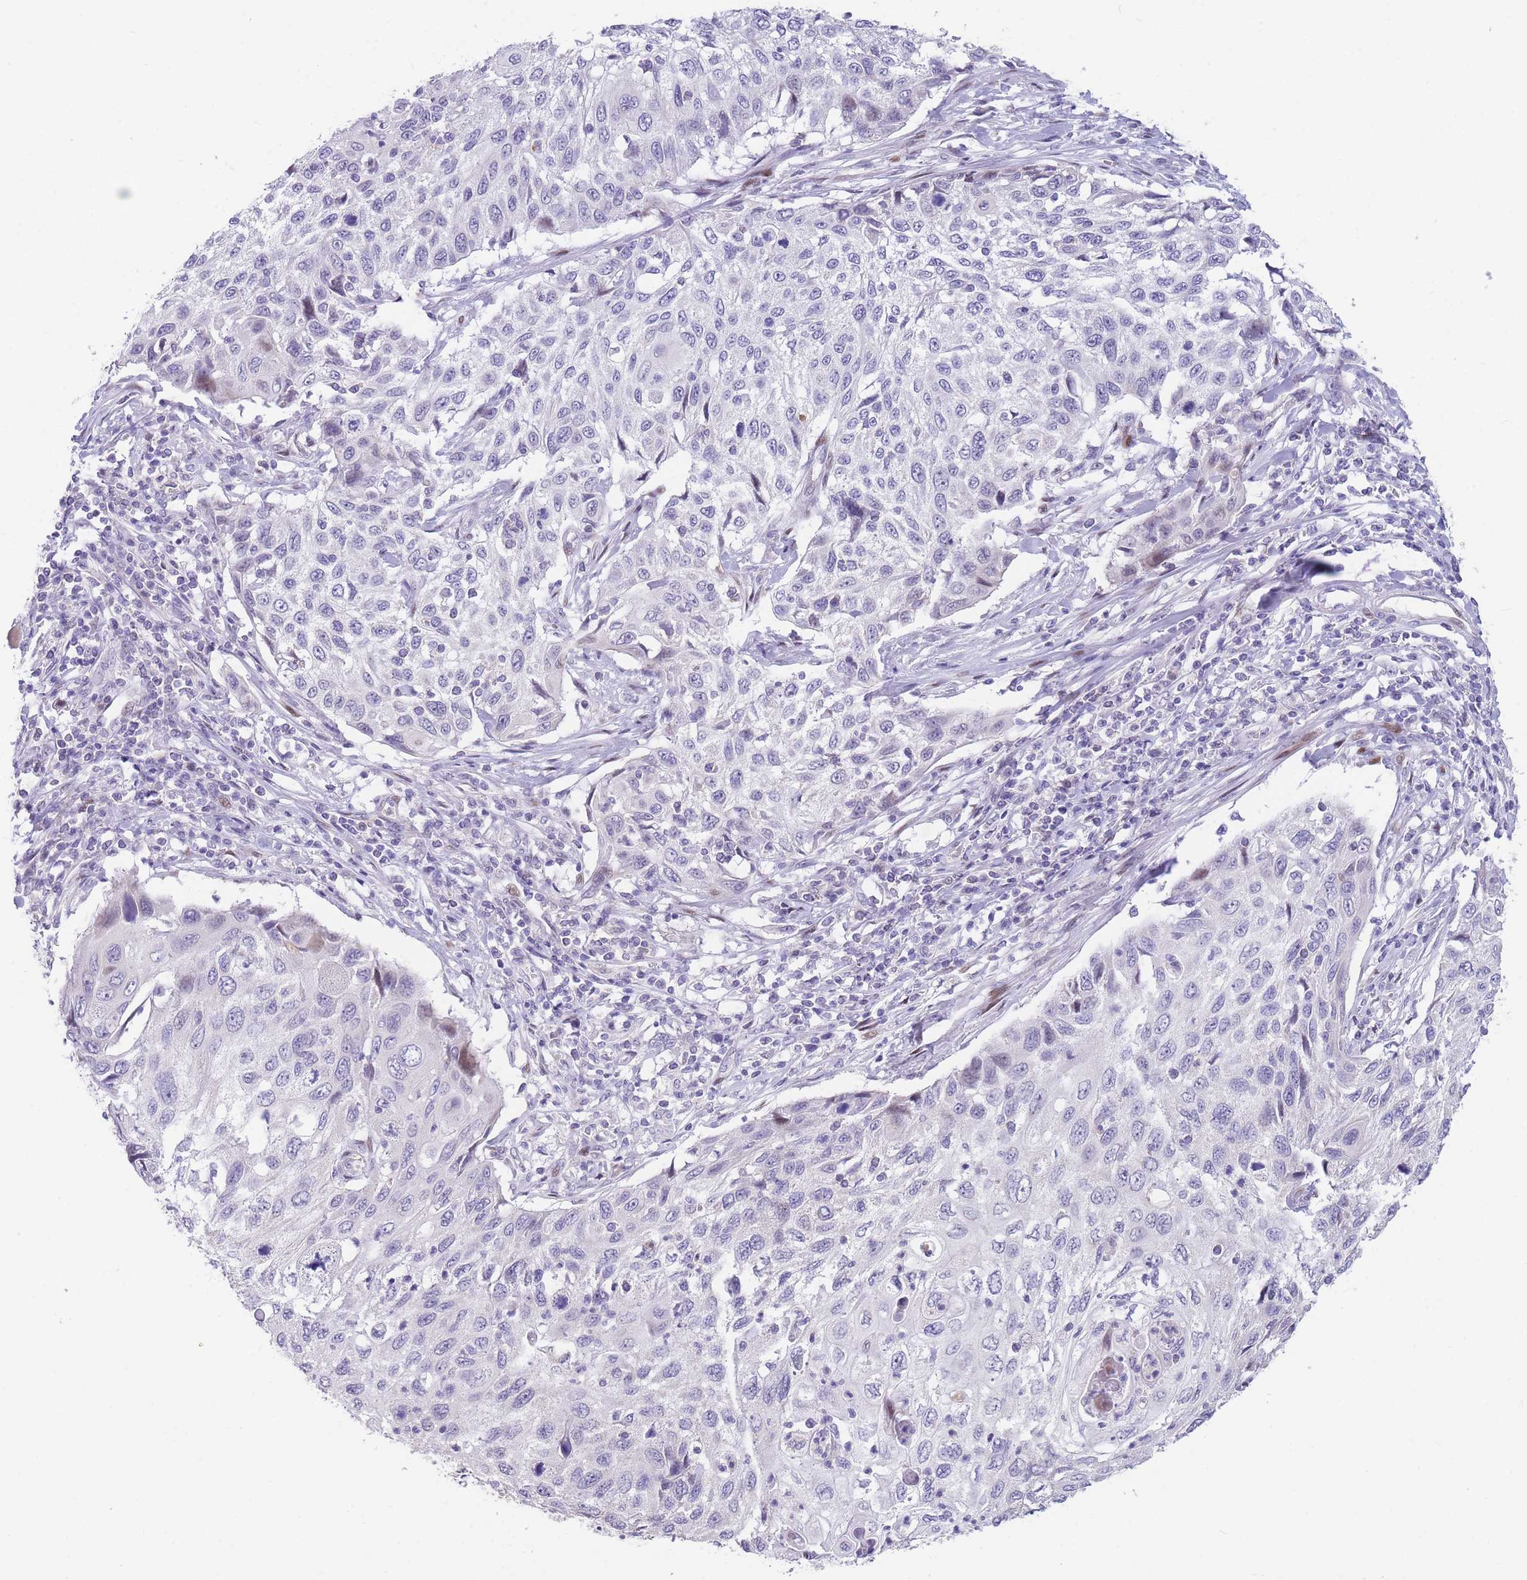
{"staining": {"intensity": "negative", "quantity": "none", "location": "none"}, "tissue": "cervical cancer", "cell_type": "Tumor cells", "image_type": "cancer", "snomed": [{"axis": "morphology", "description": "Squamous cell carcinoma, NOS"}, {"axis": "topography", "description": "Cervix"}], "caption": "The histopathology image demonstrates no staining of tumor cells in cervical cancer (squamous cell carcinoma).", "gene": "SHCBP1", "patient": {"sex": "female", "age": 70}}